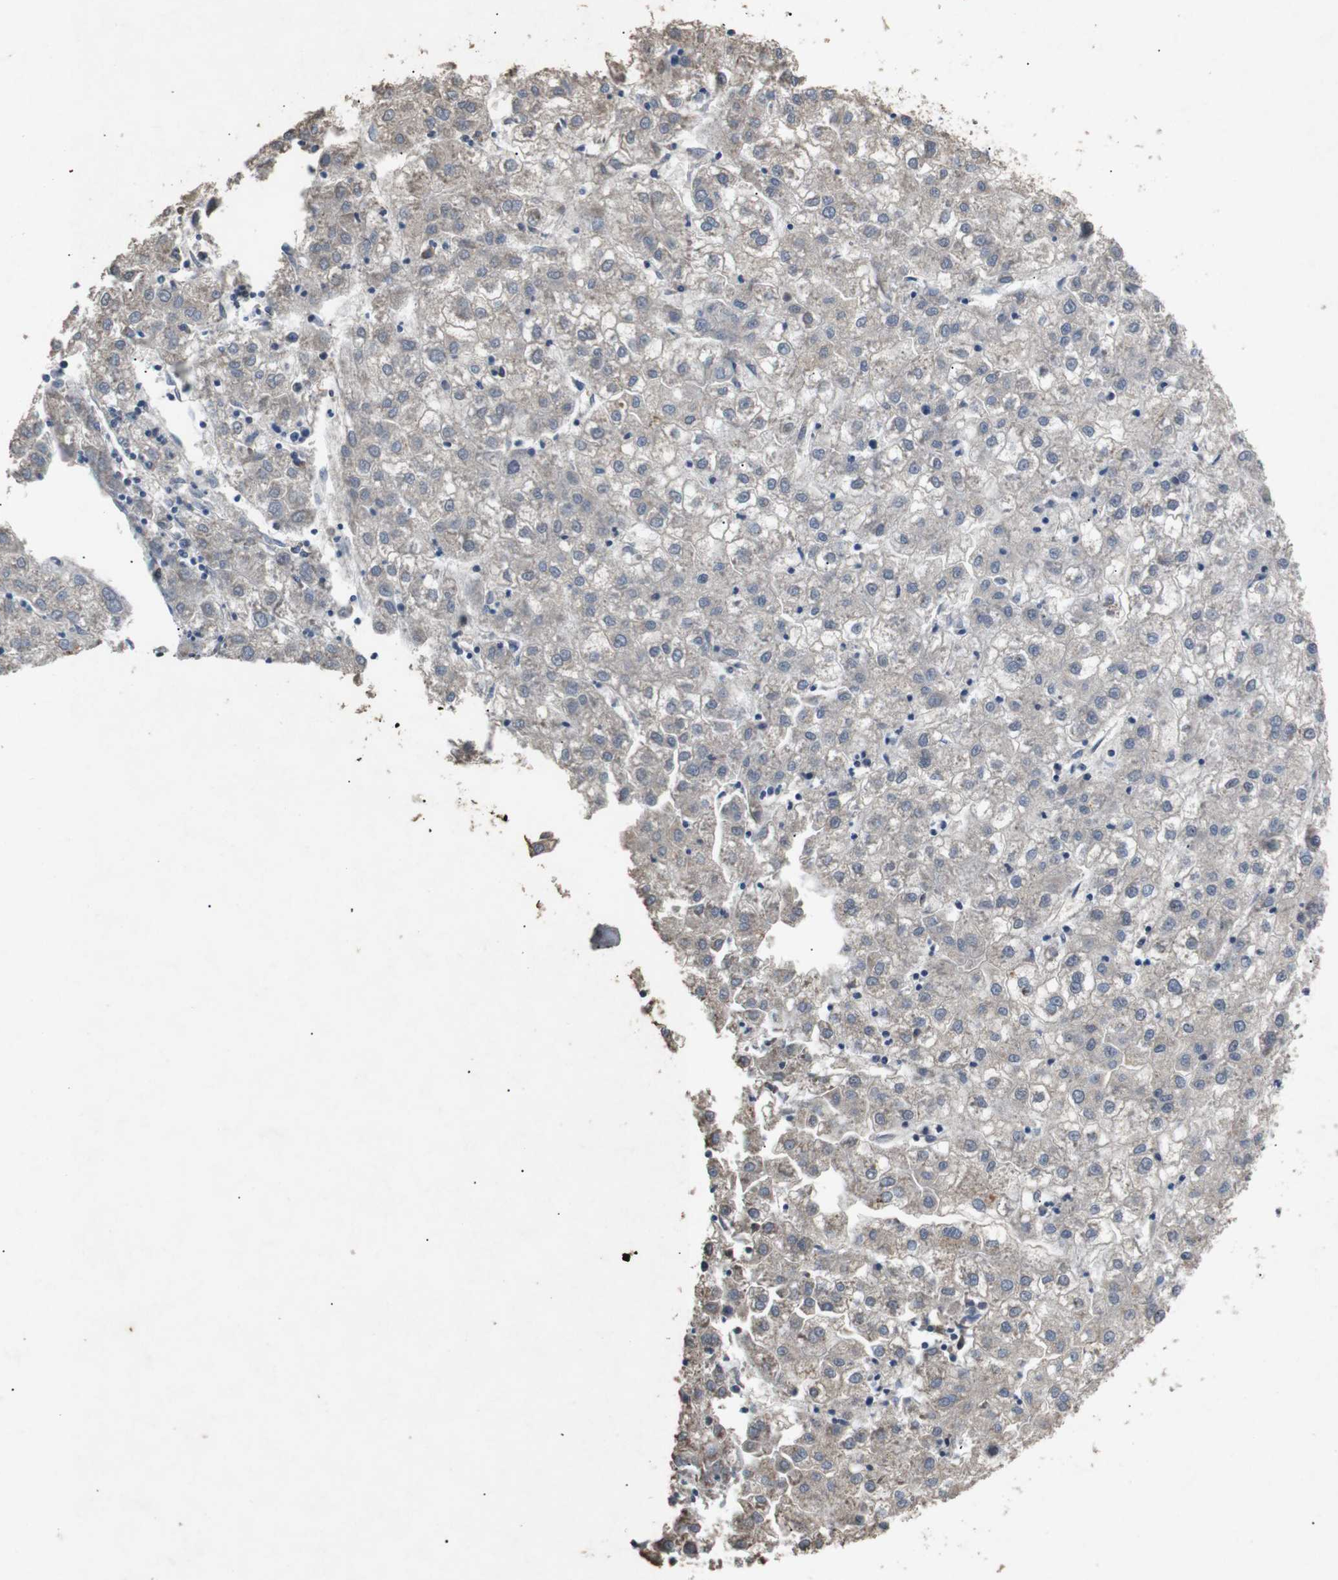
{"staining": {"intensity": "negative", "quantity": "none", "location": "none"}, "tissue": "liver cancer", "cell_type": "Tumor cells", "image_type": "cancer", "snomed": [{"axis": "morphology", "description": "Carcinoma, Hepatocellular, NOS"}, {"axis": "topography", "description": "Liver"}], "caption": "An IHC image of liver hepatocellular carcinoma is shown. There is no staining in tumor cells of liver hepatocellular carcinoma.", "gene": "BNIP3", "patient": {"sex": "male", "age": 72}}